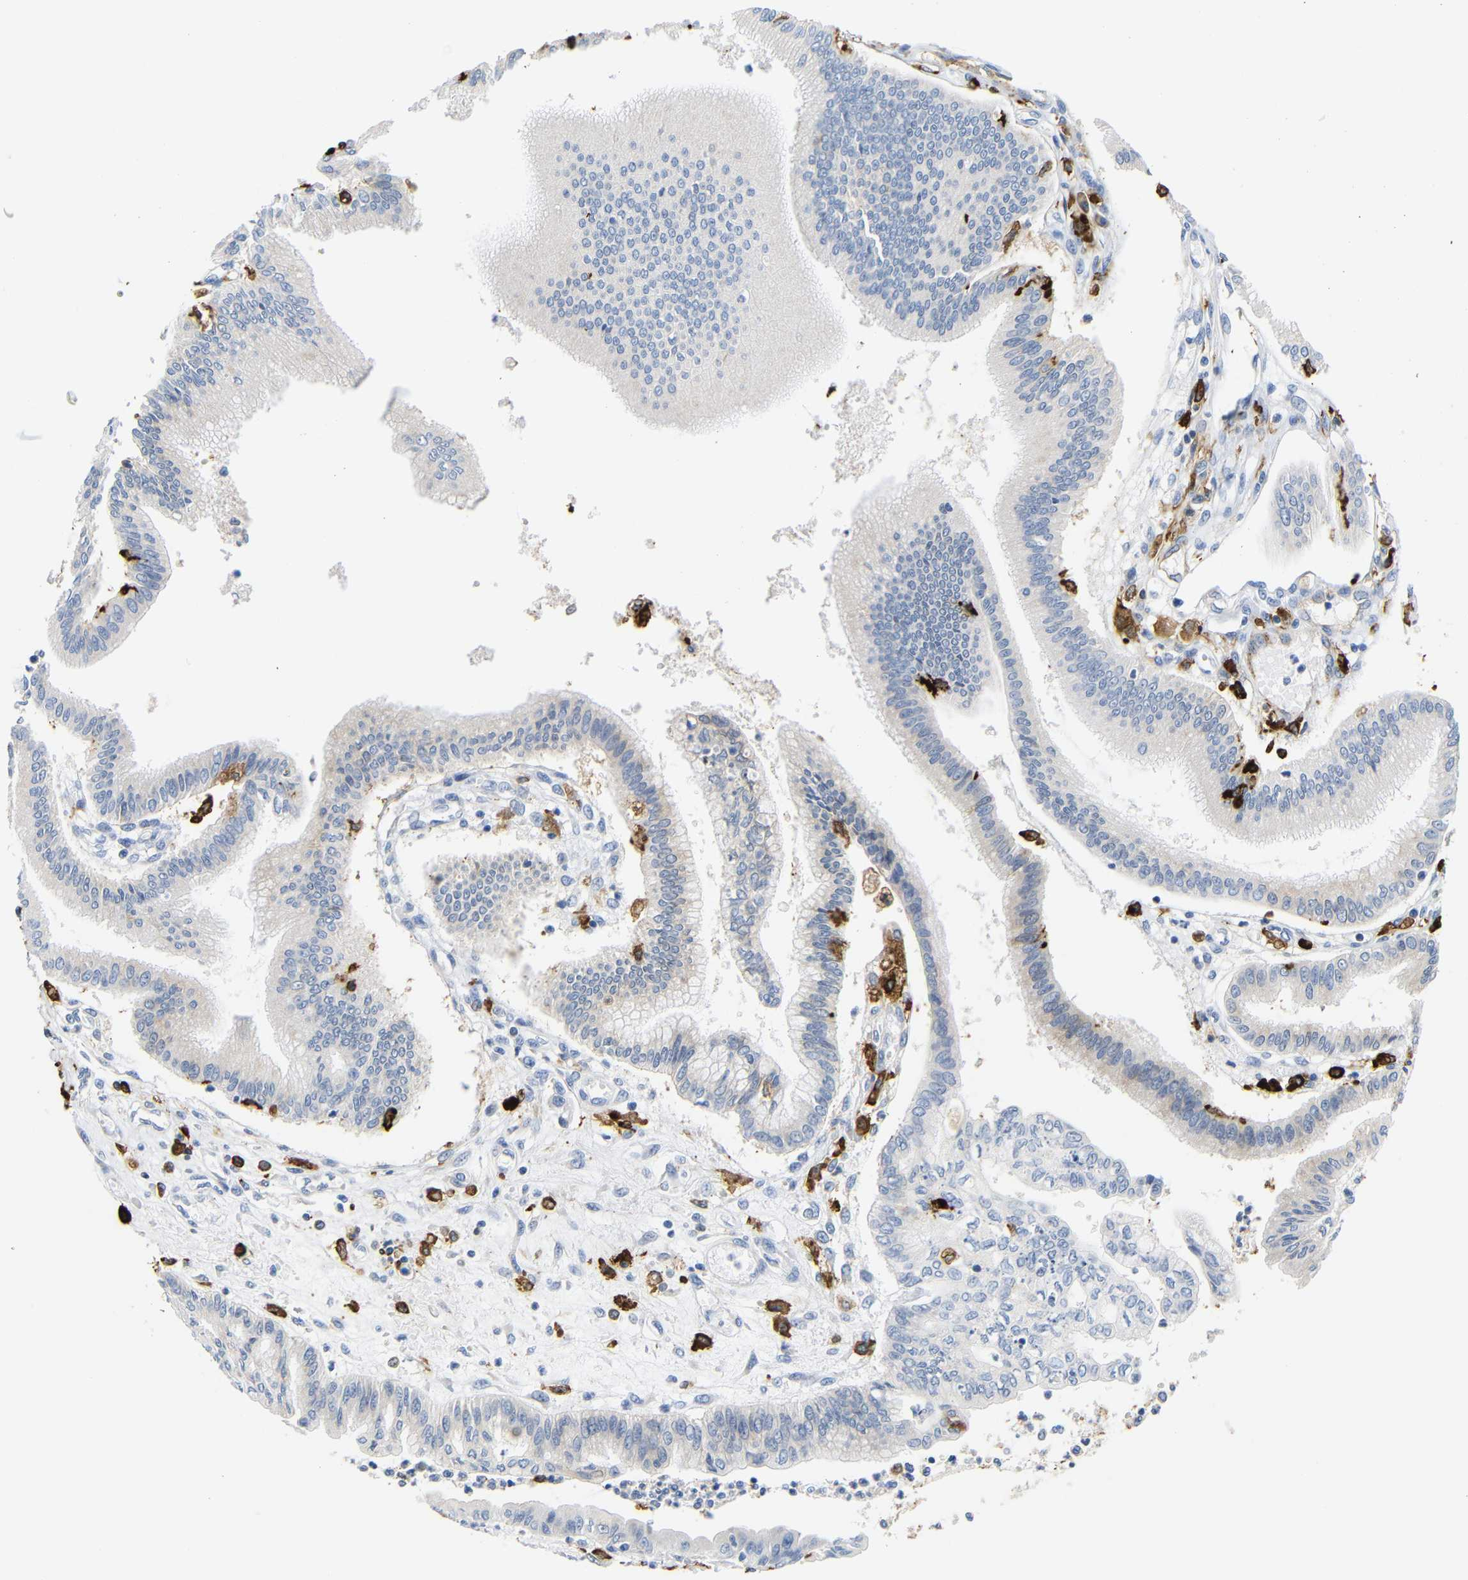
{"staining": {"intensity": "negative", "quantity": "none", "location": "none"}, "tissue": "pancreatic cancer", "cell_type": "Tumor cells", "image_type": "cancer", "snomed": [{"axis": "morphology", "description": "Adenocarcinoma, NOS"}, {"axis": "topography", "description": "Pancreas"}], "caption": "Tumor cells are negative for protein expression in human pancreatic cancer (adenocarcinoma).", "gene": "HLA-DQB1", "patient": {"sex": "male", "age": 56}}